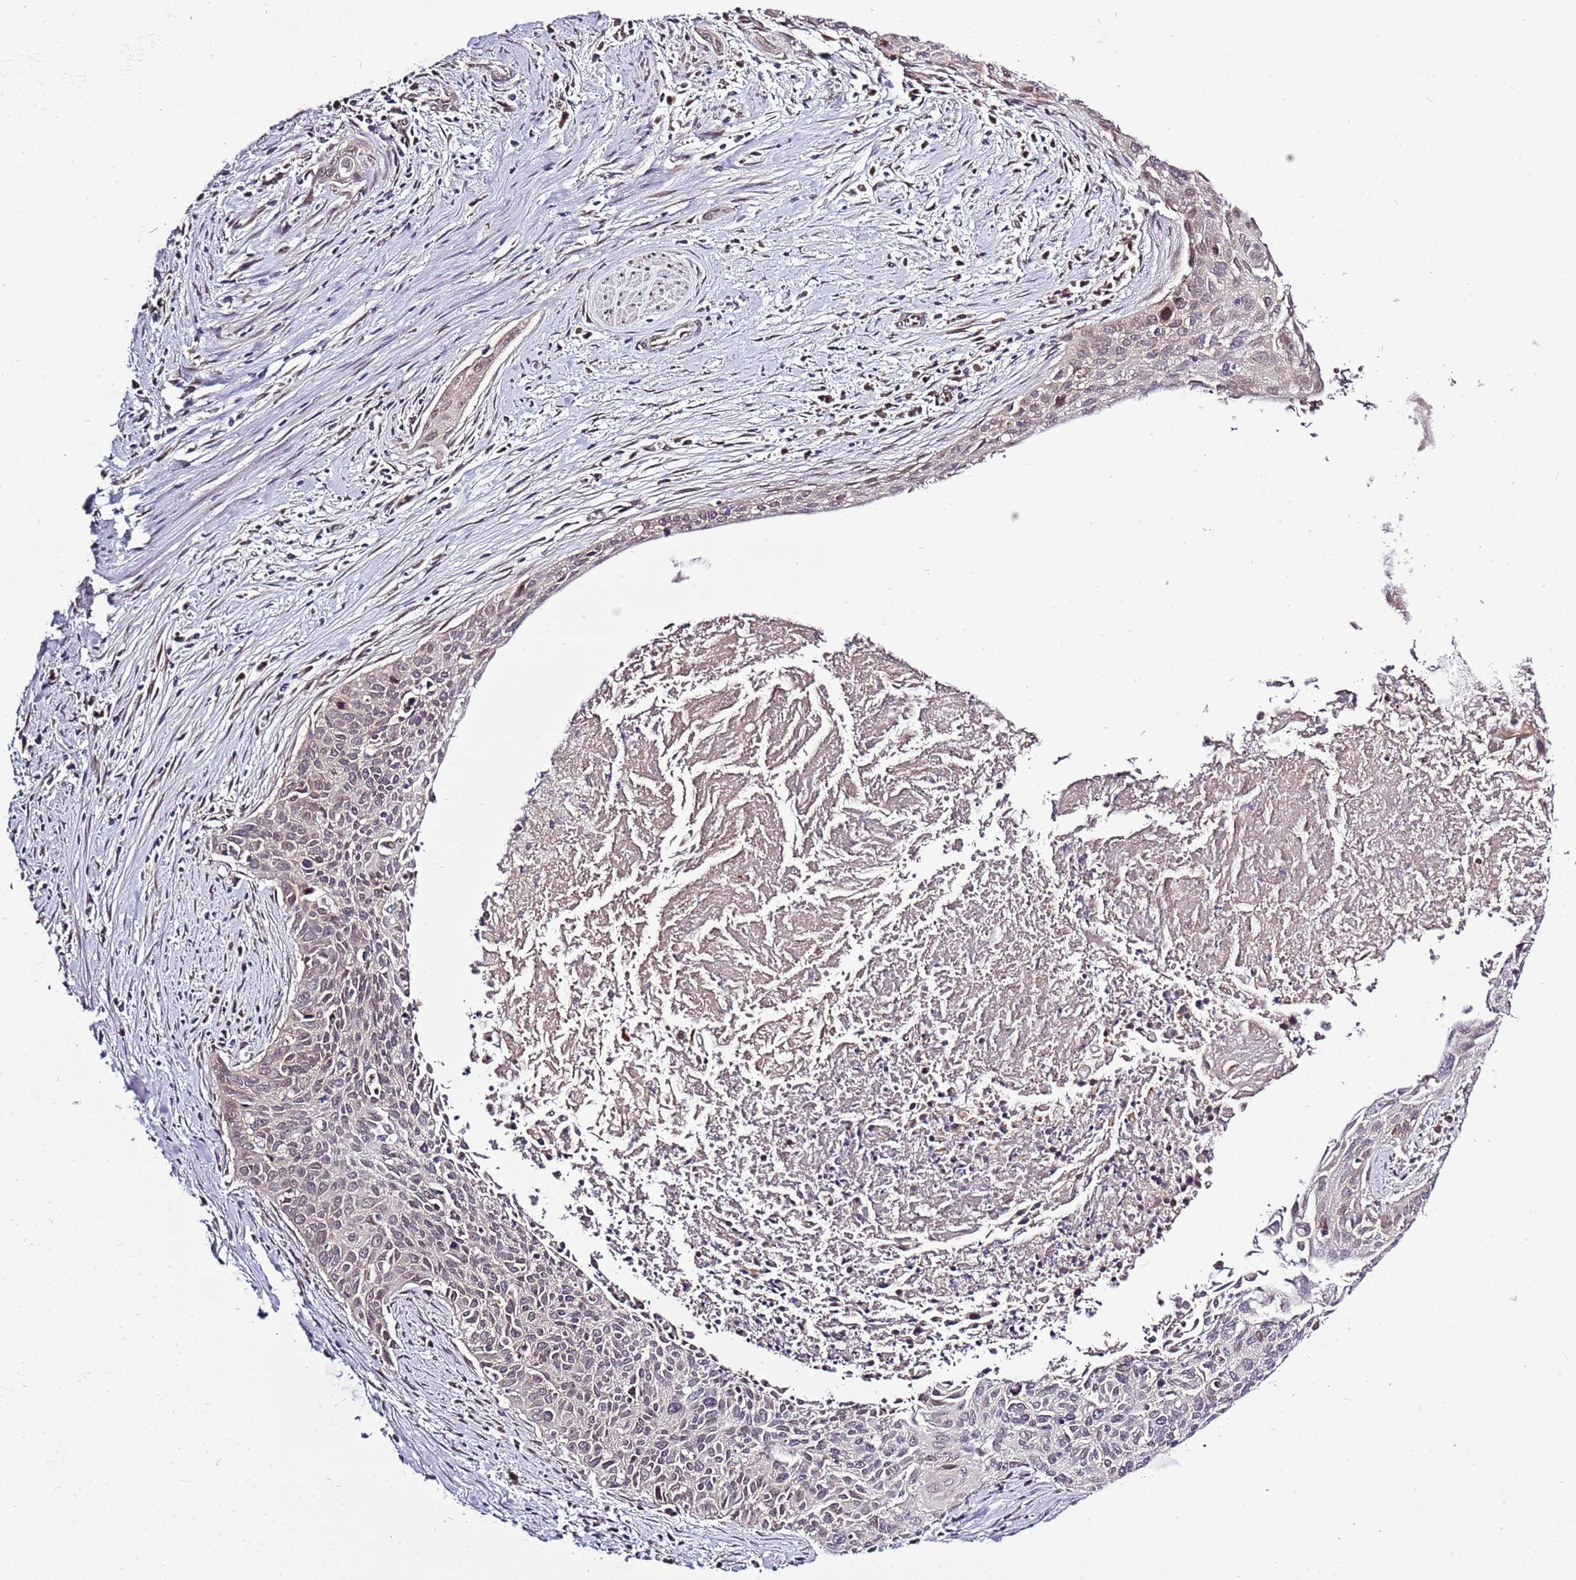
{"staining": {"intensity": "negative", "quantity": "none", "location": "none"}, "tissue": "cervical cancer", "cell_type": "Tumor cells", "image_type": "cancer", "snomed": [{"axis": "morphology", "description": "Squamous cell carcinoma, NOS"}, {"axis": "topography", "description": "Cervix"}], "caption": "DAB immunohistochemical staining of squamous cell carcinoma (cervical) demonstrates no significant staining in tumor cells. (Stains: DAB immunohistochemistry with hematoxylin counter stain, Microscopy: brightfield microscopy at high magnification).", "gene": "ZNF665", "patient": {"sex": "female", "age": 55}}